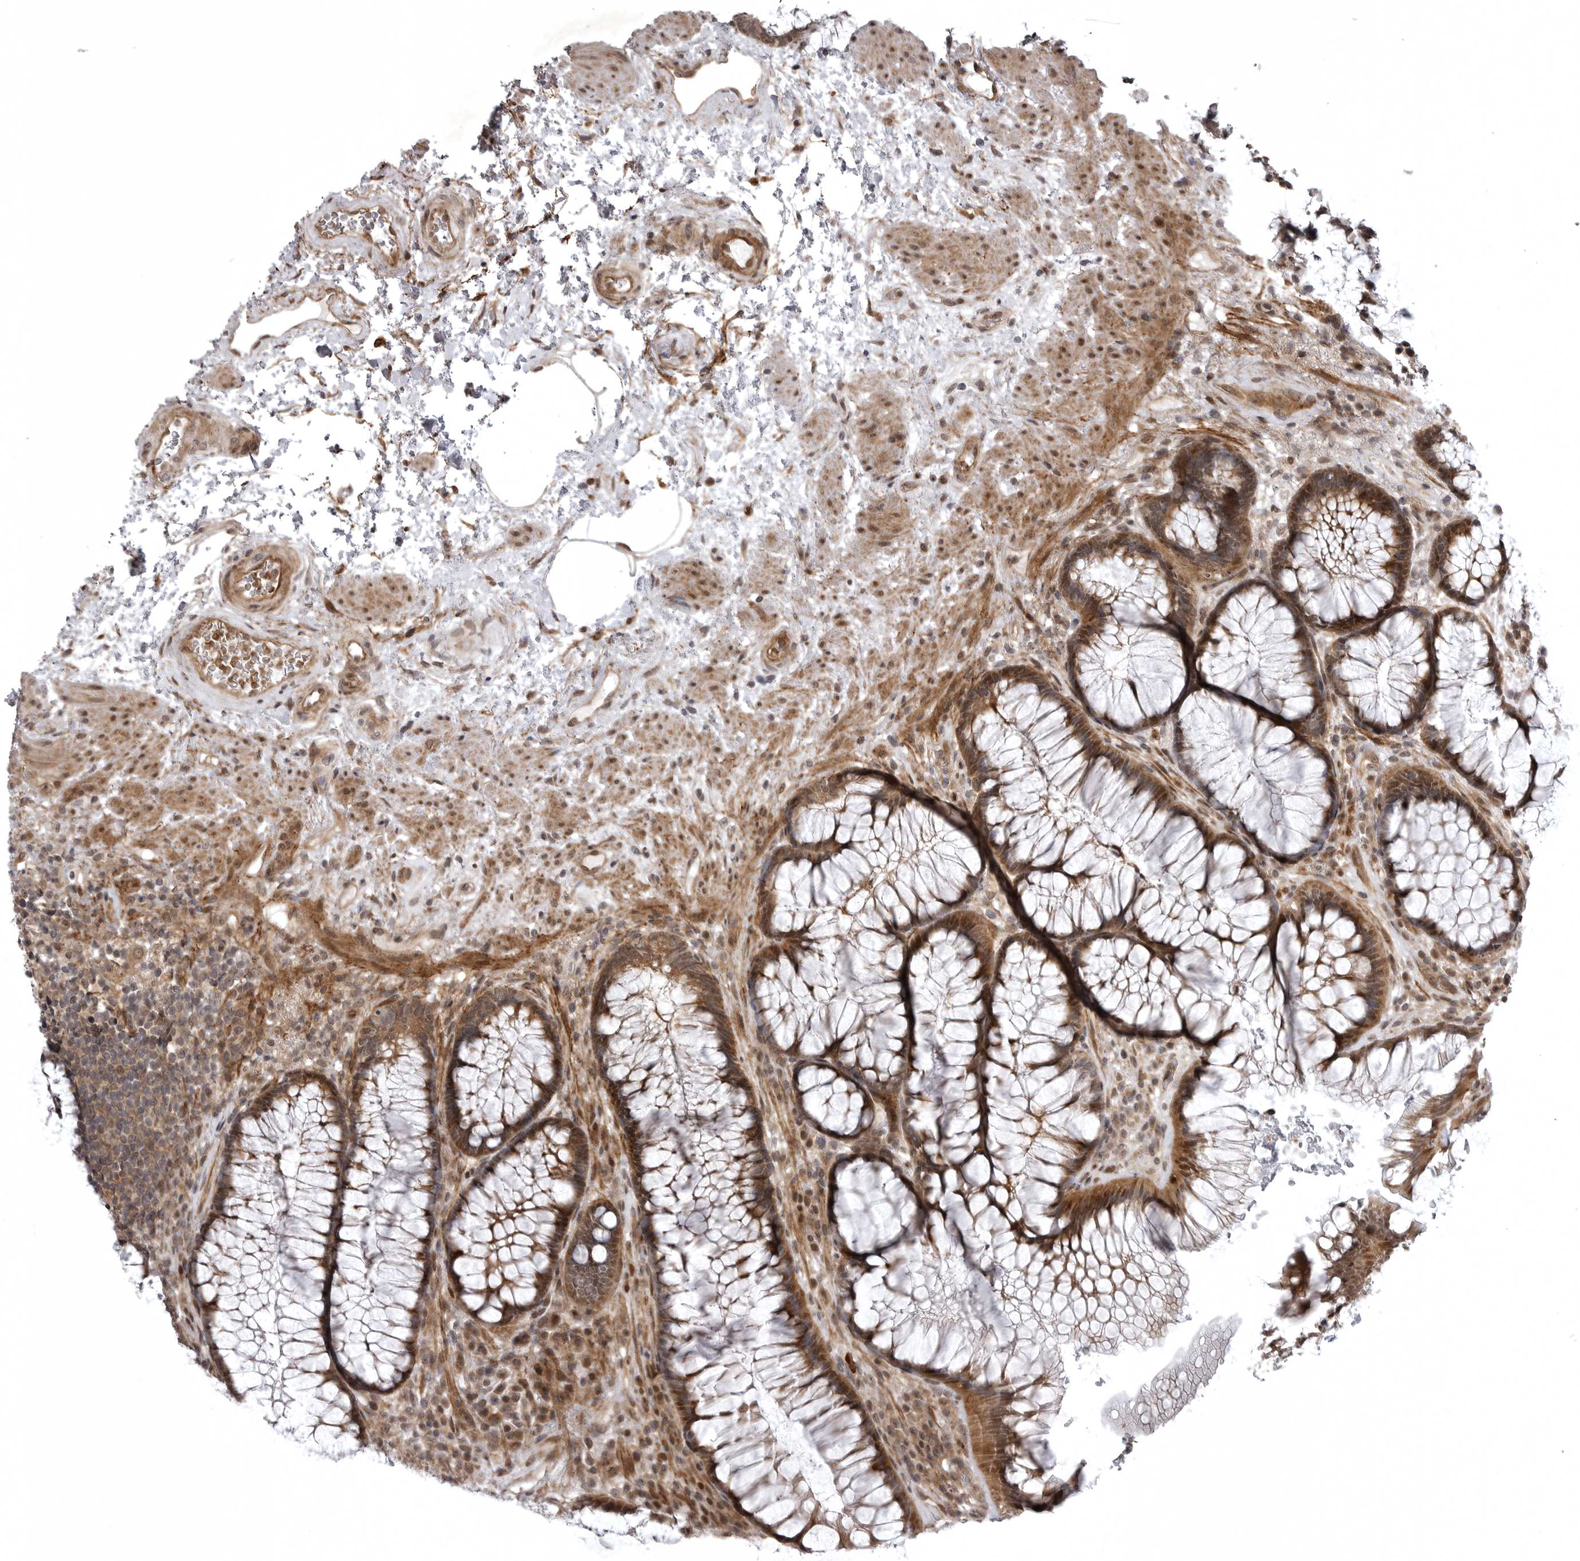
{"staining": {"intensity": "moderate", "quantity": ">75%", "location": "cytoplasmic/membranous,nuclear"}, "tissue": "rectum", "cell_type": "Glandular cells", "image_type": "normal", "snomed": [{"axis": "morphology", "description": "Normal tissue, NOS"}, {"axis": "topography", "description": "Rectum"}], "caption": "Moderate cytoplasmic/membranous,nuclear protein expression is present in about >75% of glandular cells in rectum. (Stains: DAB (3,3'-diaminobenzidine) in brown, nuclei in blue, Microscopy: brightfield microscopy at high magnification).", "gene": "SNX16", "patient": {"sex": "male", "age": 51}}